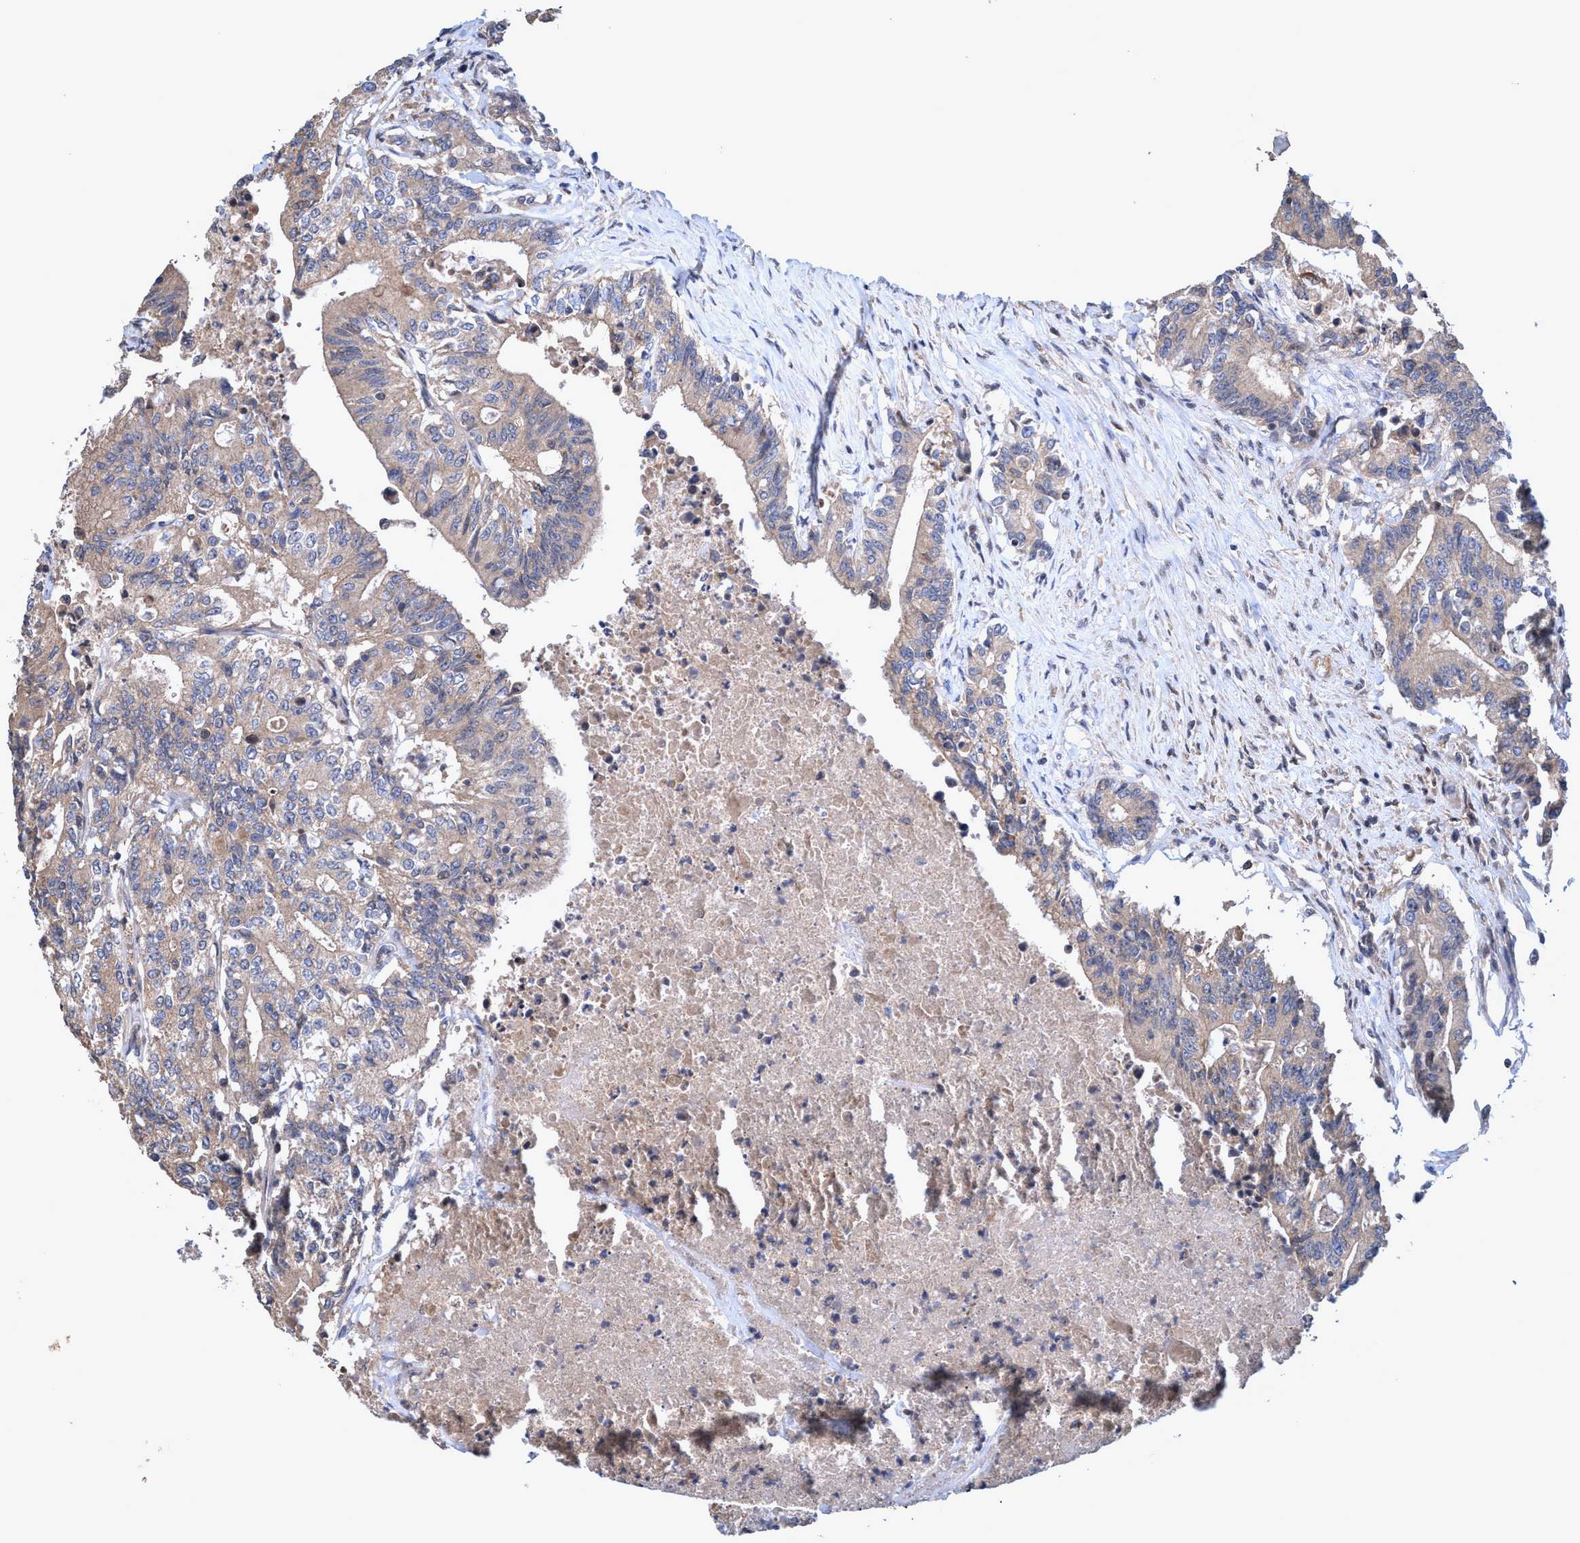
{"staining": {"intensity": "weak", "quantity": "25%-75%", "location": "cytoplasmic/membranous"}, "tissue": "colorectal cancer", "cell_type": "Tumor cells", "image_type": "cancer", "snomed": [{"axis": "morphology", "description": "Adenocarcinoma, NOS"}, {"axis": "topography", "description": "Colon"}], "caption": "Human colorectal adenocarcinoma stained for a protein (brown) exhibits weak cytoplasmic/membranous positive expression in approximately 25%-75% of tumor cells.", "gene": "ZNF677", "patient": {"sex": "female", "age": 77}}